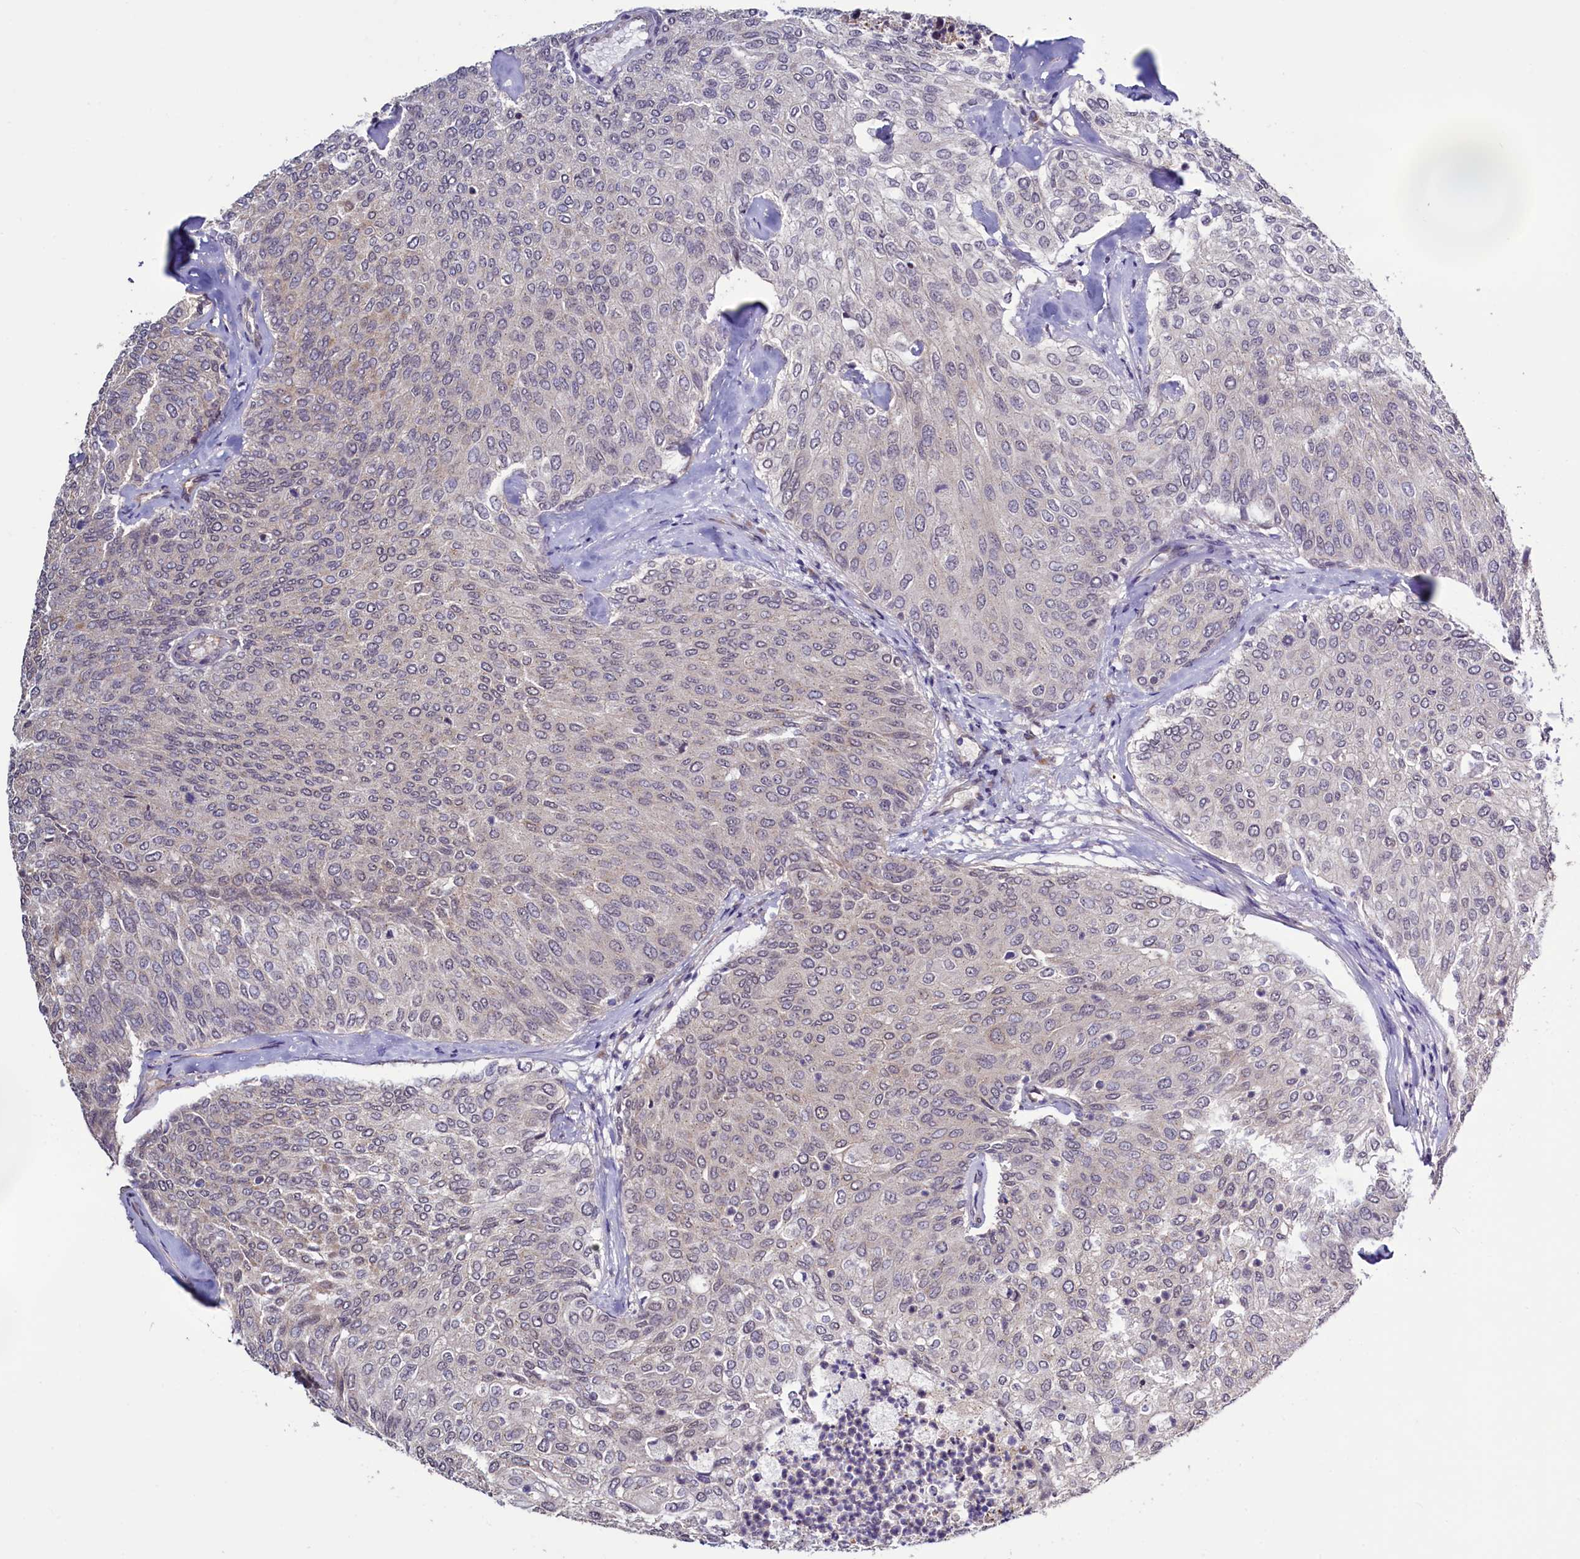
{"staining": {"intensity": "negative", "quantity": "none", "location": "none"}, "tissue": "urothelial cancer", "cell_type": "Tumor cells", "image_type": "cancer", "snomed": [{"axis": "morphology", "description": "Urothelial carcinoma, Low grade"}, {"axis": "topography", "description": "Urinary bladder"}], "caption": "A high-resolution image shows immunohistochemistry staining of urothelial cancer, which demonstrates no significant staining in tumor cells.", "gene": "SEC24C", "patient": {"sex": "female", "age": 79}}